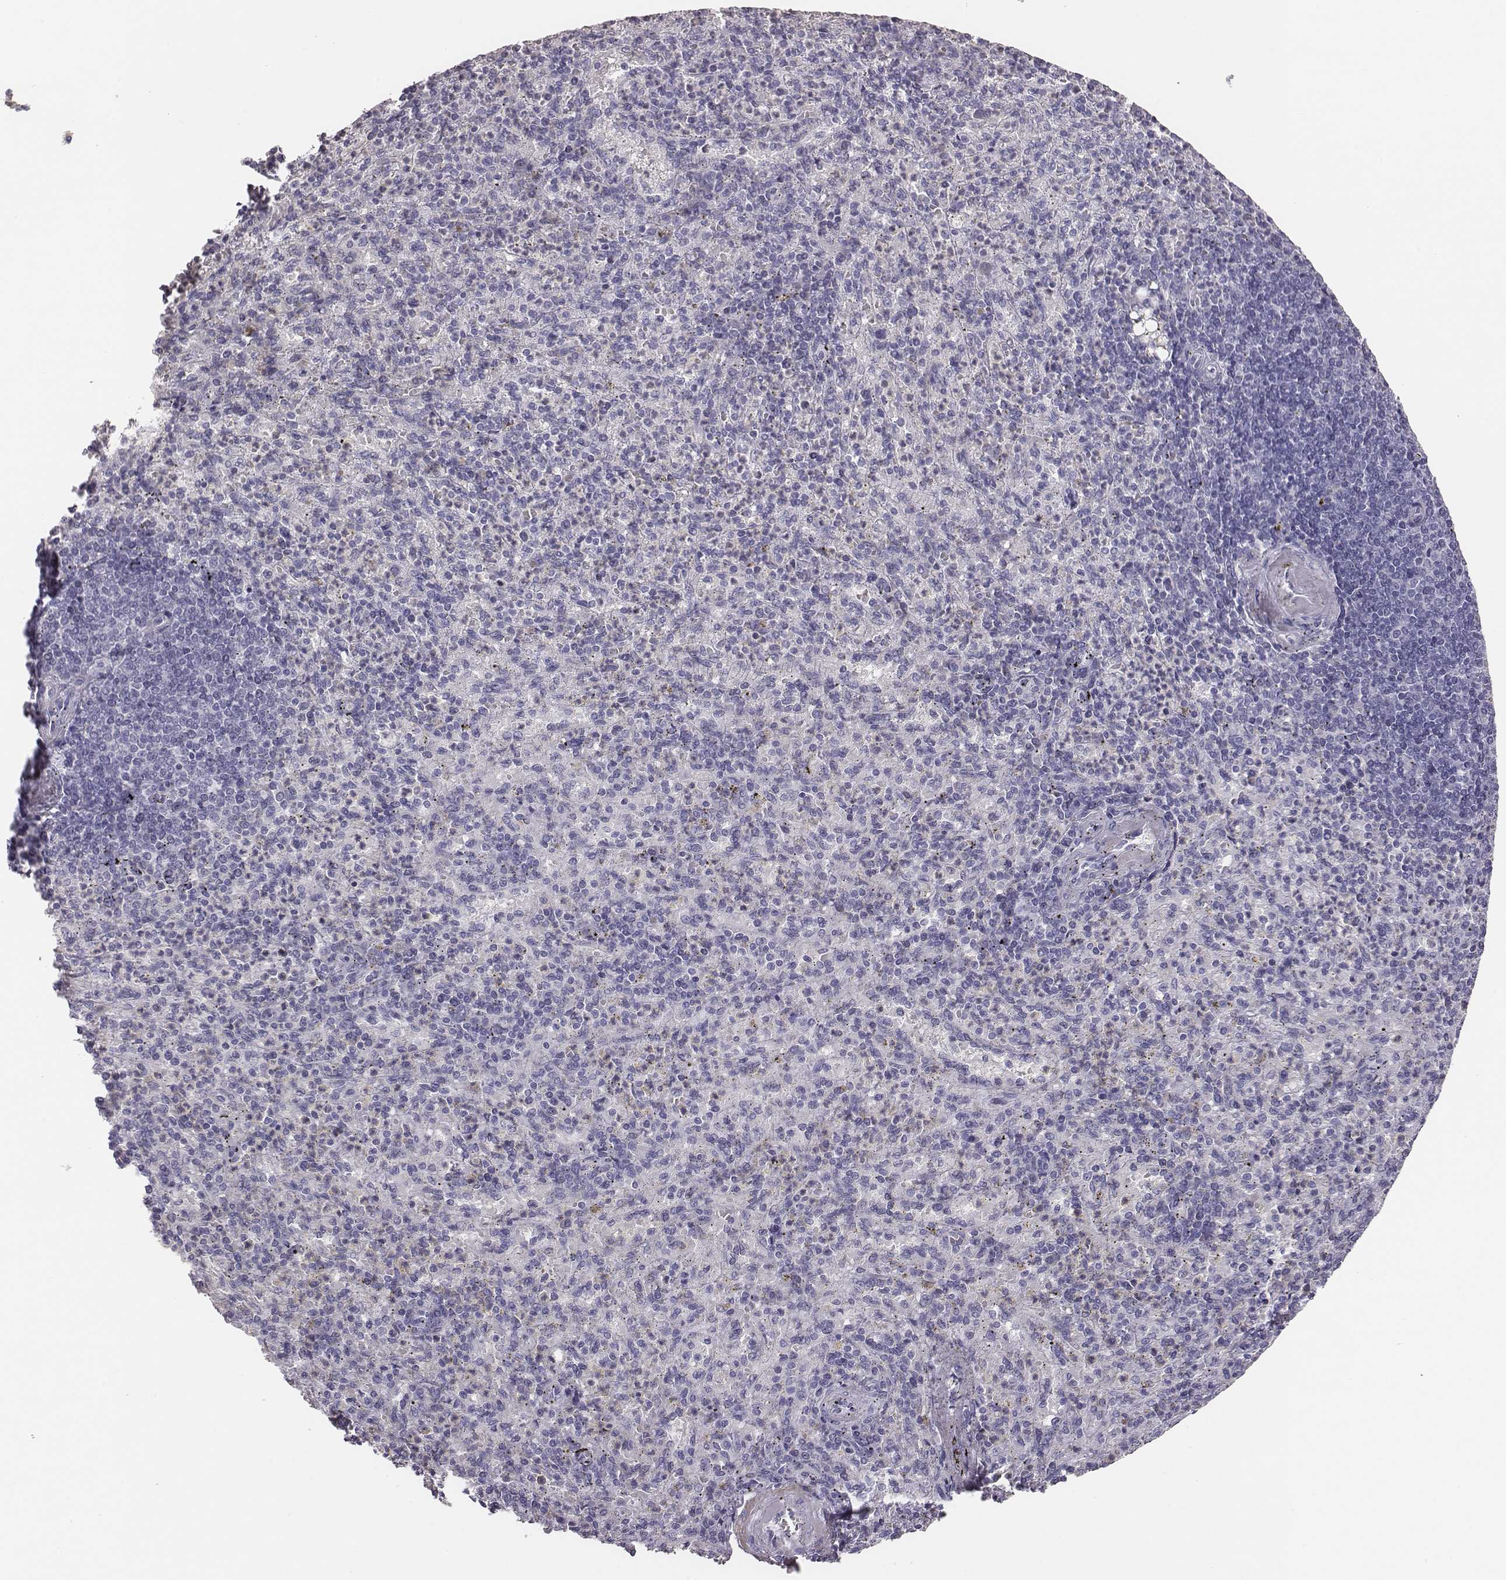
{"staining": {"intensity": "negative", "quantity": "none", "location": "none"}, "tissue": "spleen", "cell_type": "Cells in red pulp", "image_type": "normal", "snomed": [{"axis": "morphology", "description": "Normal tissue, NOS"}, {"axis": "topography", "description": "Spleen"}], "caption": "The photomicrograph demonstrates no significant positivity in cells in red pulp of spleen.", "gene": "ENSG00000290147", "patient": {"sex": "female", "age": 74}}